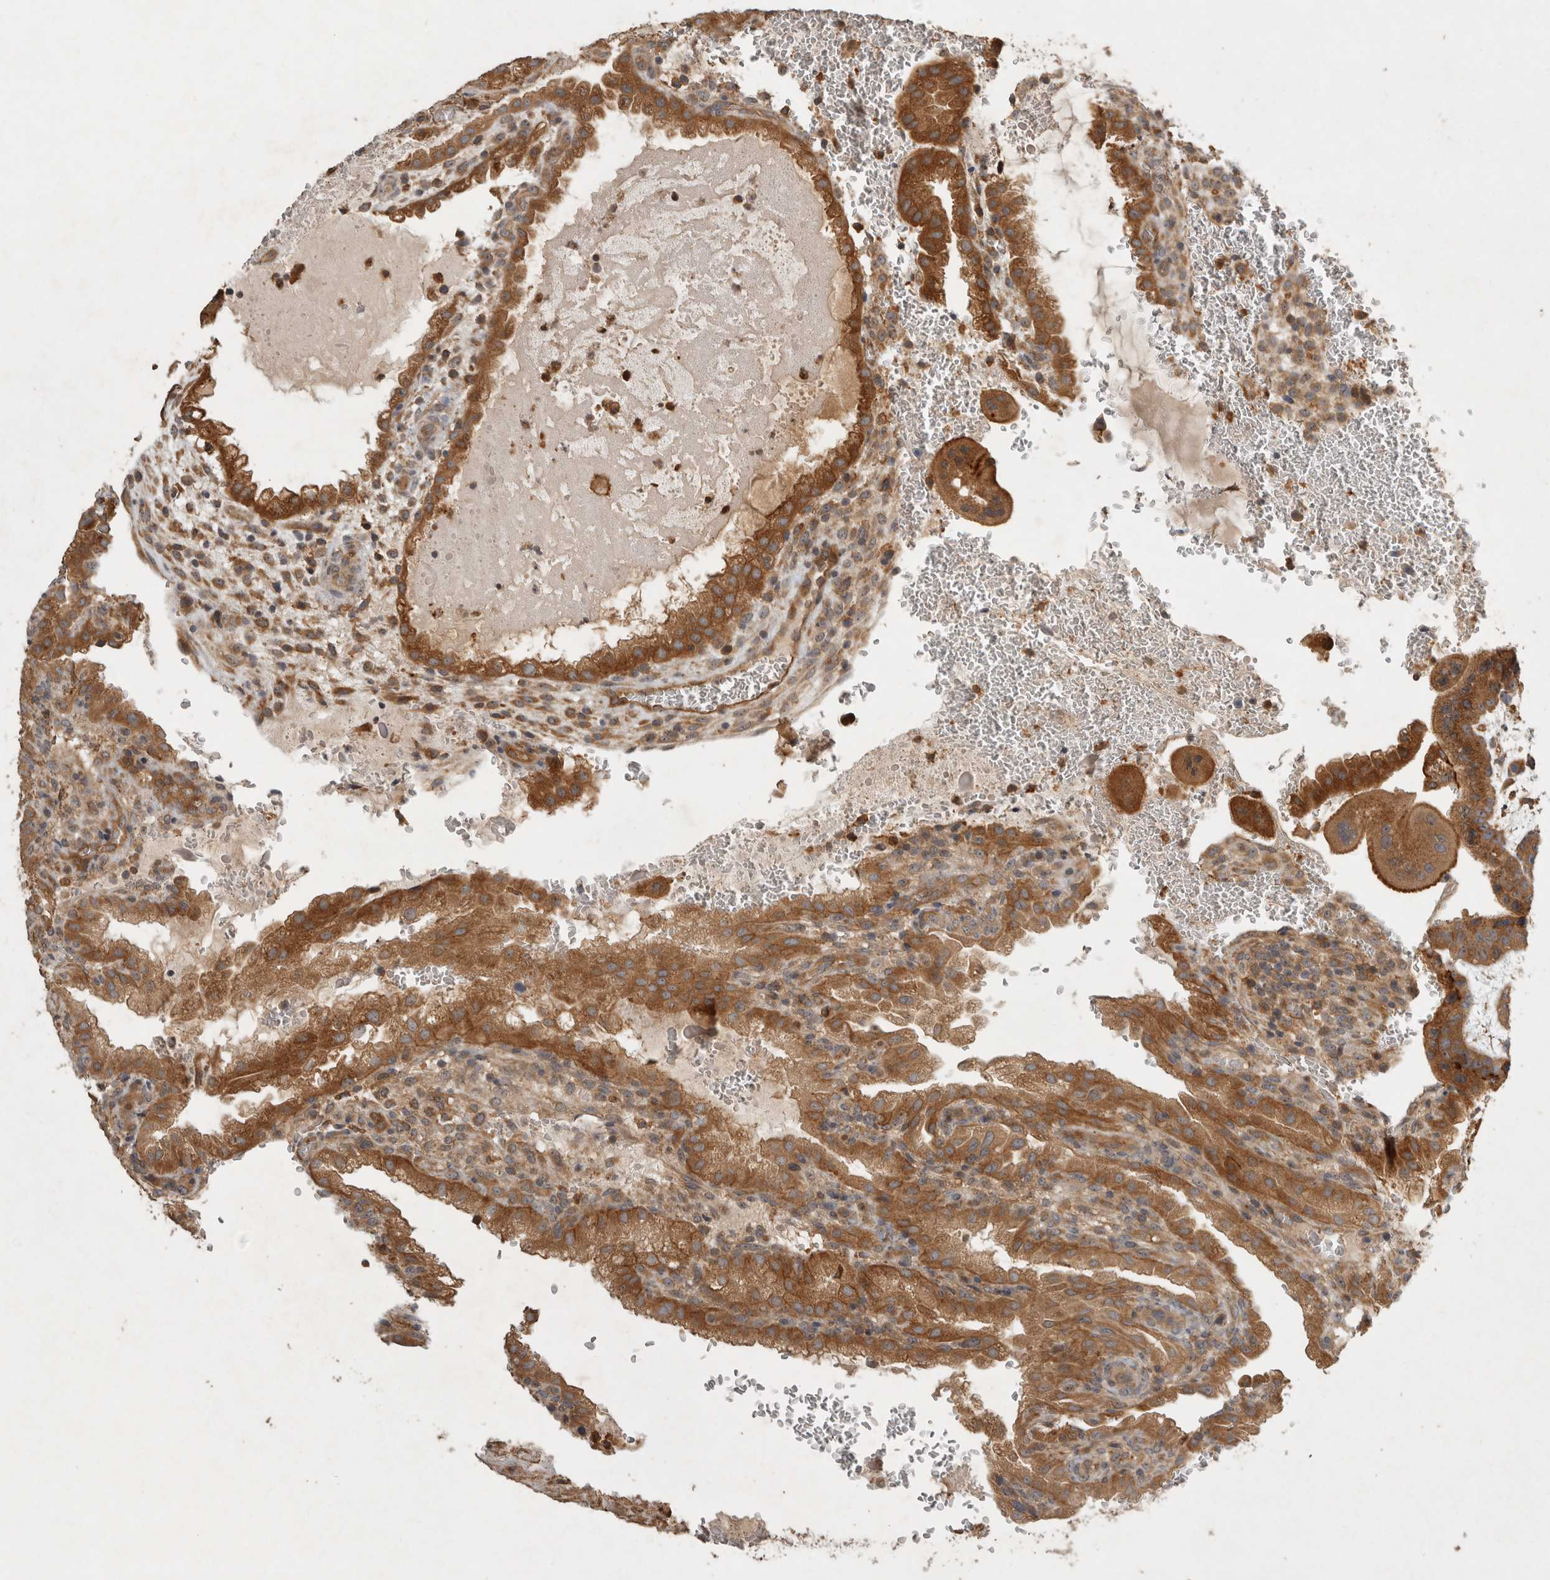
{"staining": {"intensity": "moderate", "quantity": ">75%", "location": "cytoplasmic/membranous"}, "tissue": "placenta", "cell_type": "Decidual cells", "image_type": "normal", "snomed": [{"axis": "morphology", "description": "Normal tissue, NOS"}, {"axis": "topography", "description": "Placenta"}], "caption": "Decidual cells reveal moderate cytoplasmic/membranous positivity in about >75% of cells in benign placenta.", "gene": "VEPH1", "patient": {"sex": "female", "age": 35}}